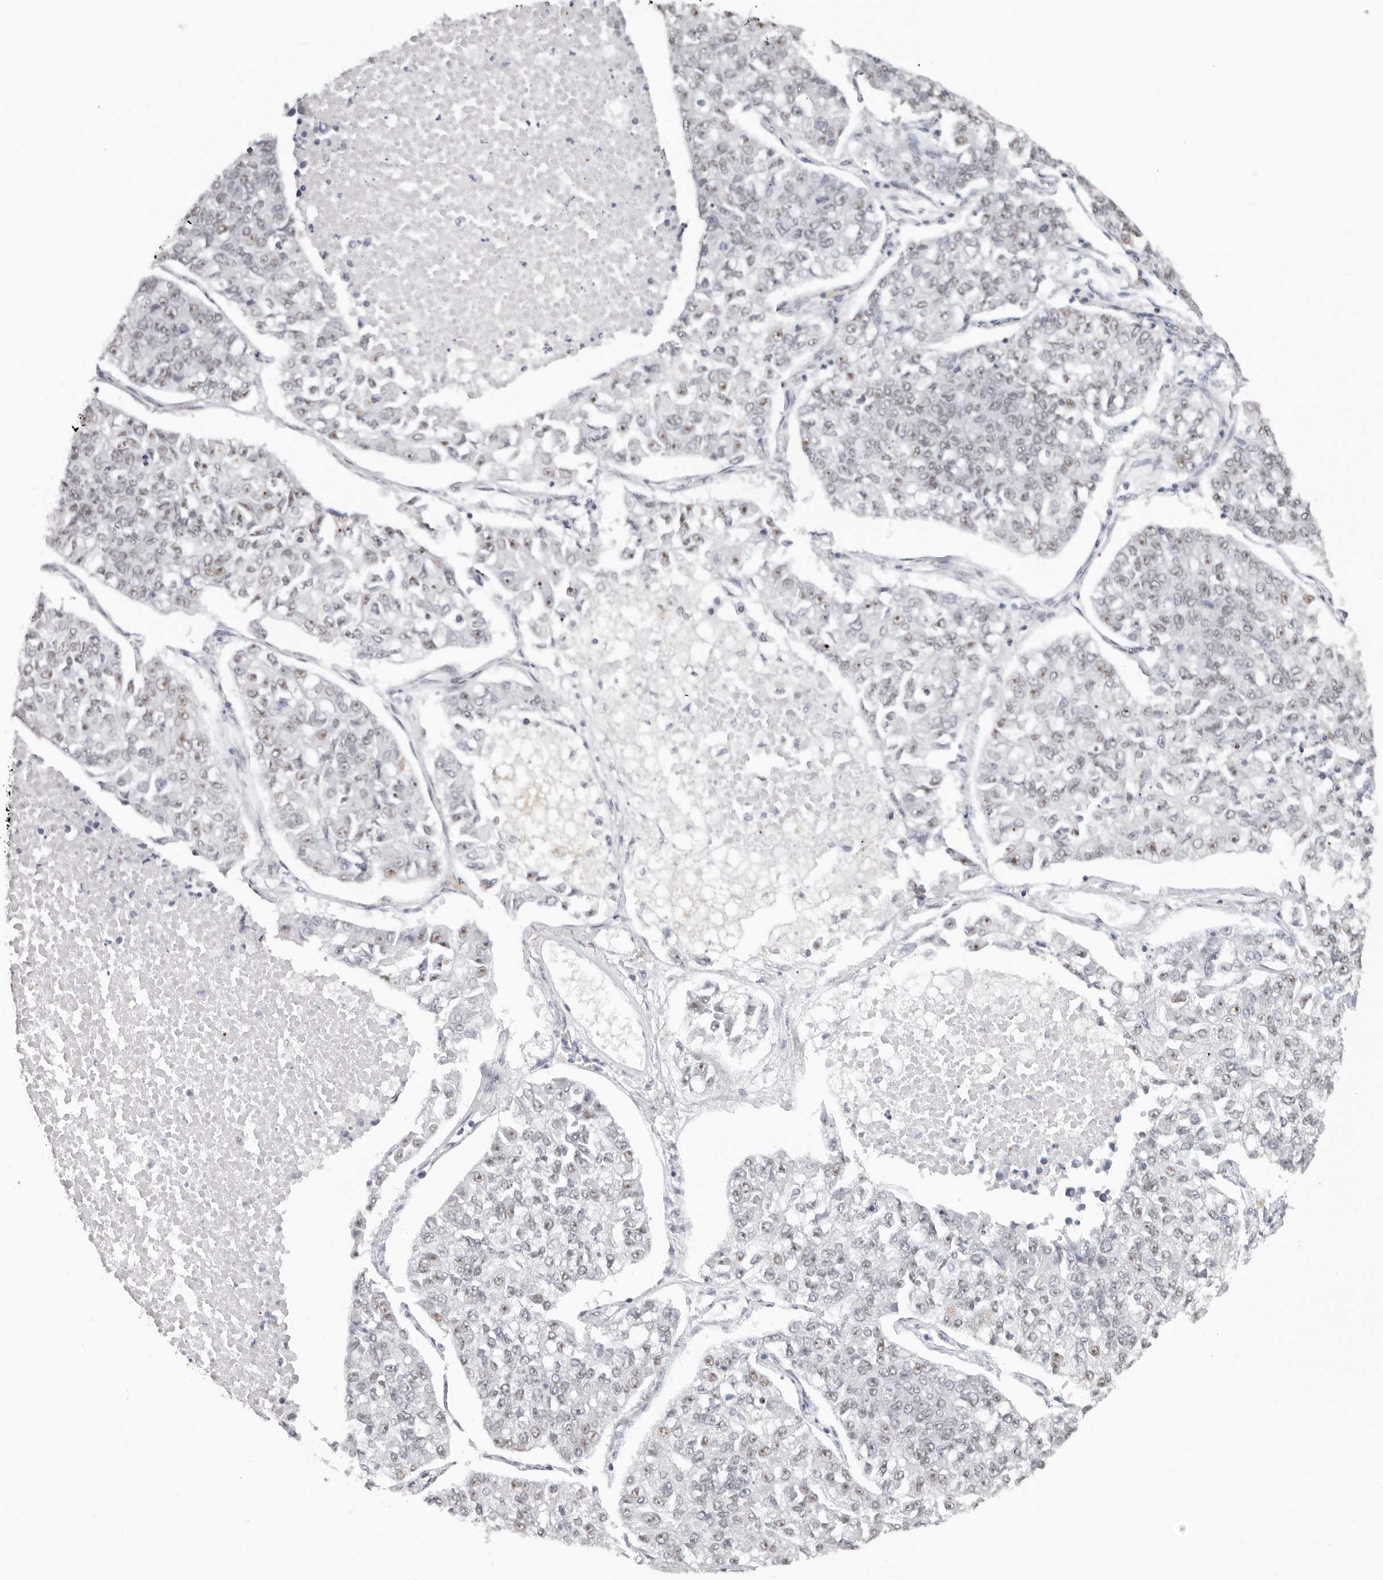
{"staining": {"intensity": "weak", "quantity": "25%-75%", "location": "nuclear"}, "tissue": "lung cancer", "cell_type": "Tumor cells", "image_type": "cancer", "snomed": [{"axis": "morphology", "description": "Adenocarcinoma, NOS"}, {"axis": "topography", "description": "Lung"}], "caption": "Immunohistochemistry (DAB (3,3'-diaminobenzidine)) staining of adenocarcinoma (lung) displays weak nuclear protein staining in approximately 25%-75% of tumor cells.", "gene": "LARP7", "patient": {"sex": "male", "age": 49}}